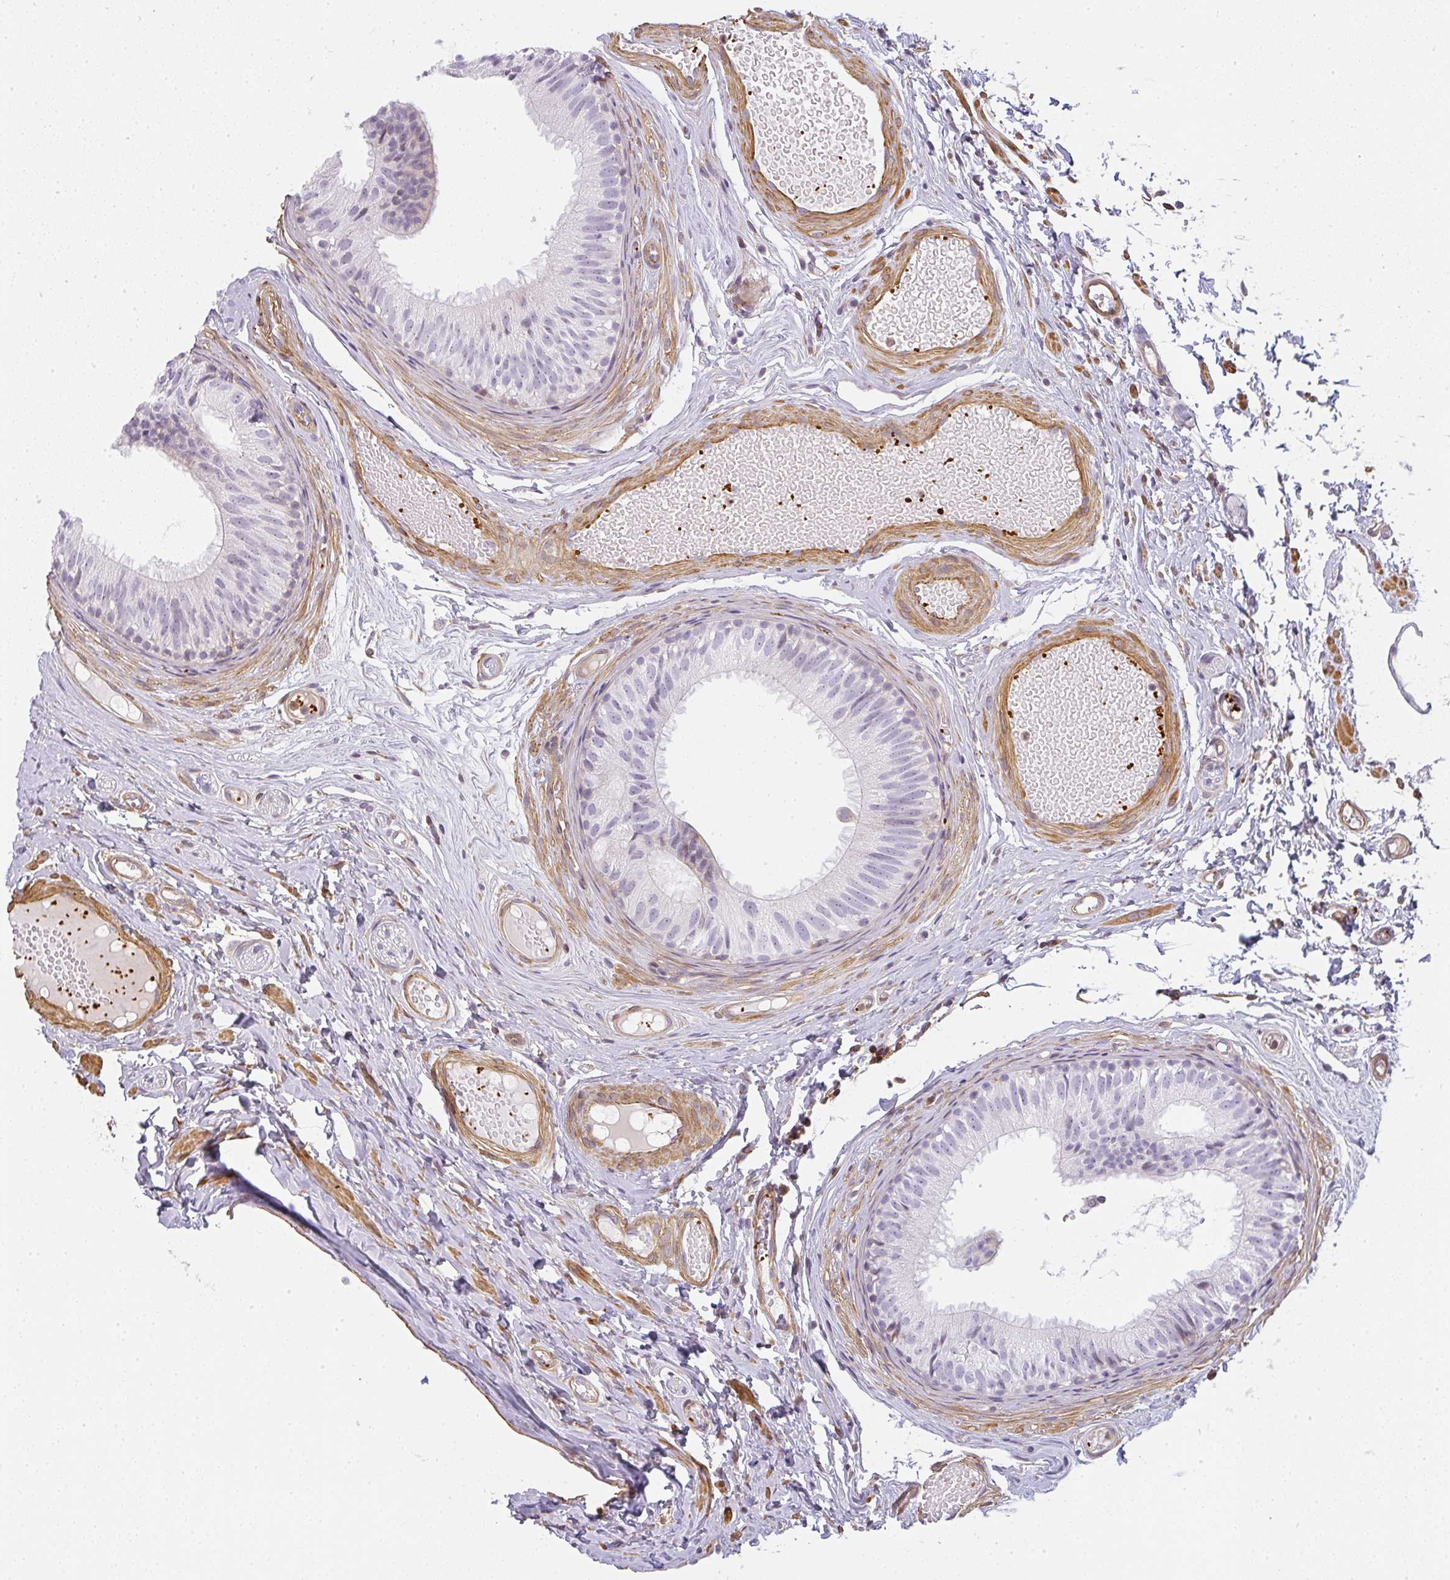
{"staining": {"intensity": "negative", "quantity": "none", "location": "none"}, "tissue": "epididymis", "cell_type": "Glandular cells", "image_type": "normal", "snomed": [{"axis": "morphology", "description": "Normal tissue, NOS"}, {"axis": "morphology", "description": "Seminoma, NOS"}, {"axis": "topography", "description": "Testis"}, {"axis": "topography", "description": "Epididymis"}], "caption": "Epididymis stained for a protein using IHC reveals no positivity glandular cells.", "gene": "SULF1", "patient": {"sex": "male", "age": 34}}